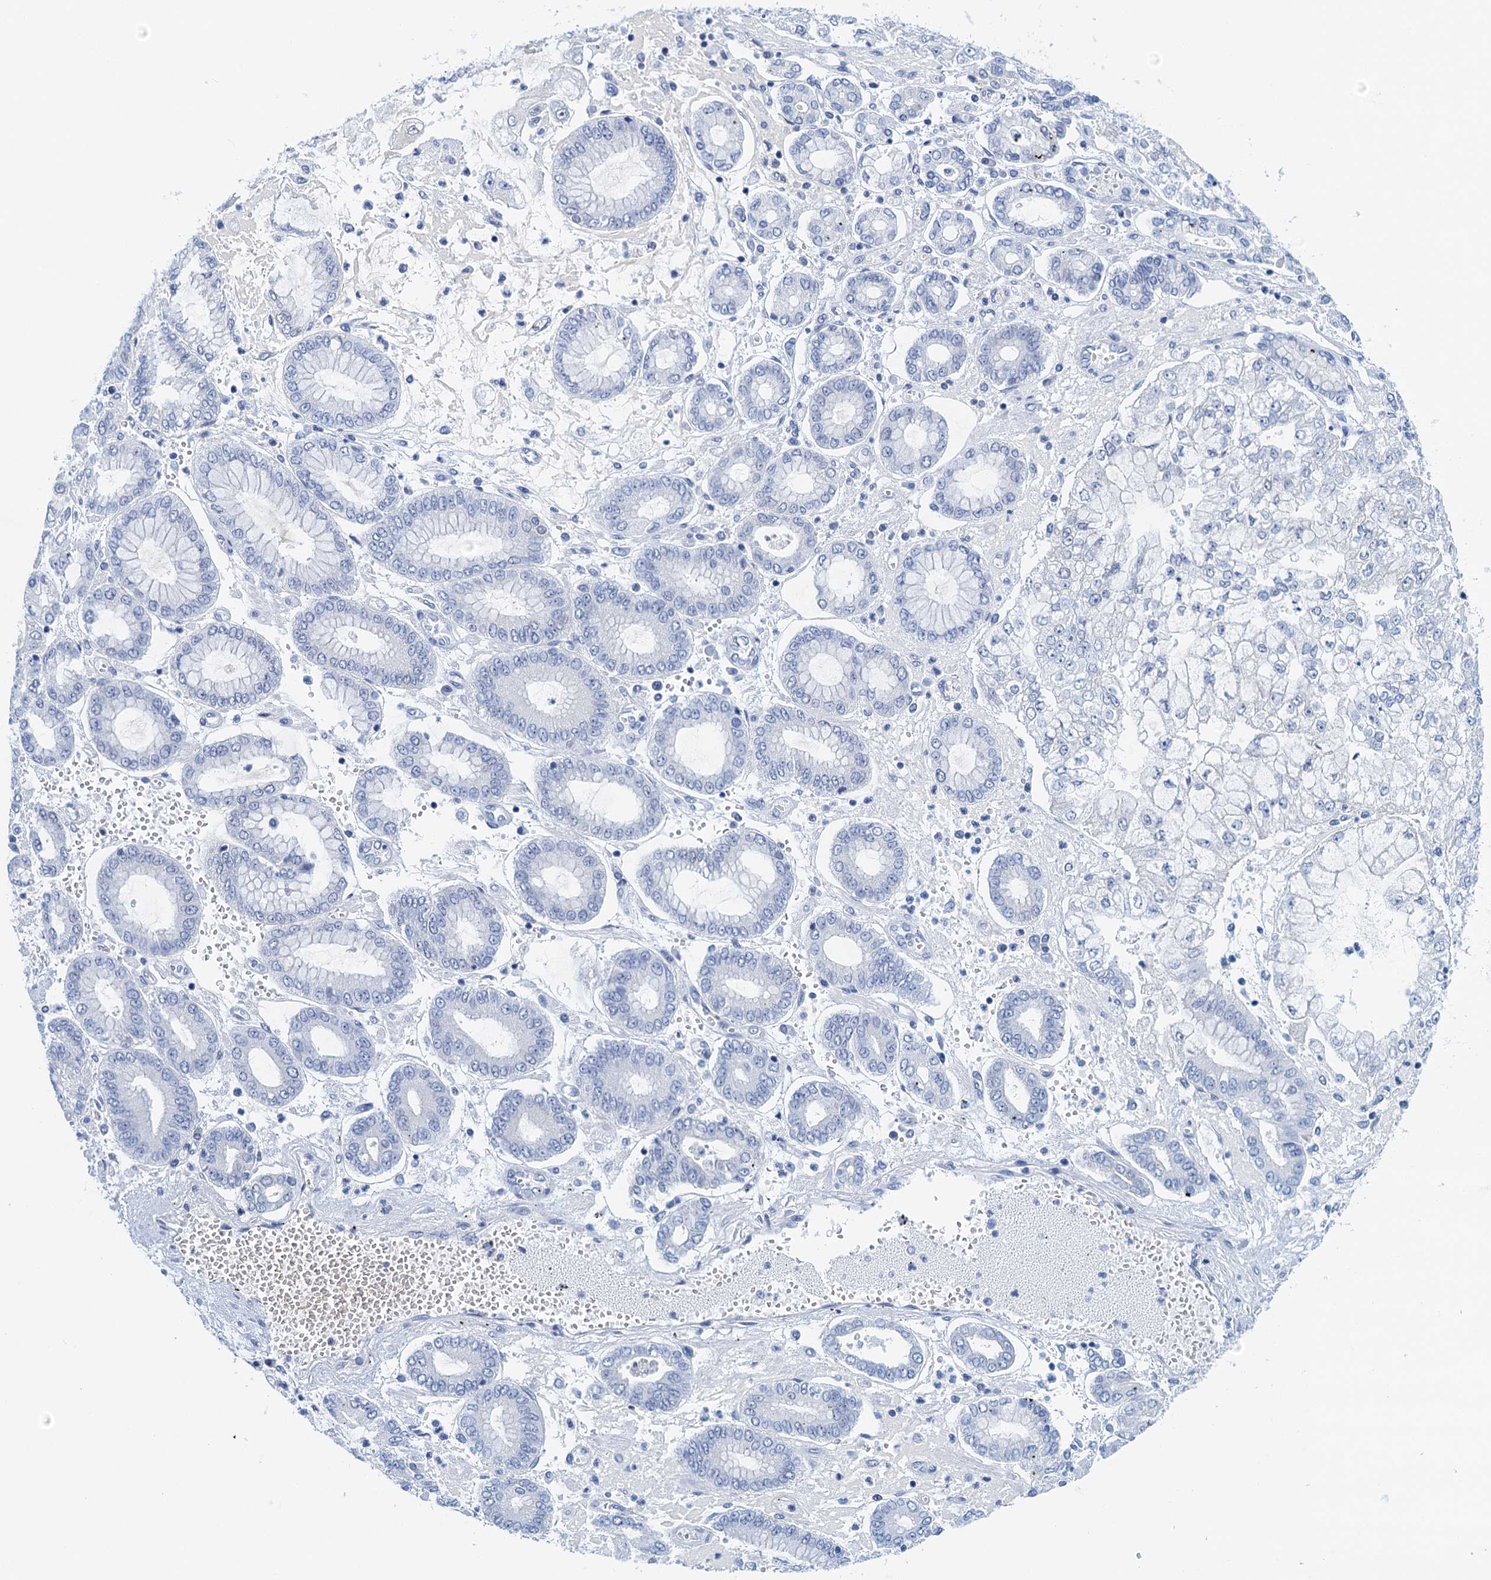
{"staining": {"intensity": "negative", "quantity": "none", "location": "none"}, "tissue": "stomach cancer", "cell_type": "Tumor cells", "image_type": "cancer", "snomed": [{"axis": "morphology", "description": "Adenocarcinoma, NOS"}, {"axis": "topography", "description": "Stomach"}], "caption": "DAB (3,3'-diaminobenzidine) immunohistochemical staining of stomach adenocarcinoma shows no significant staining in tumor cells.", "gene": "CYP51A1", "patient": {"sex": "male", "age": 76}}